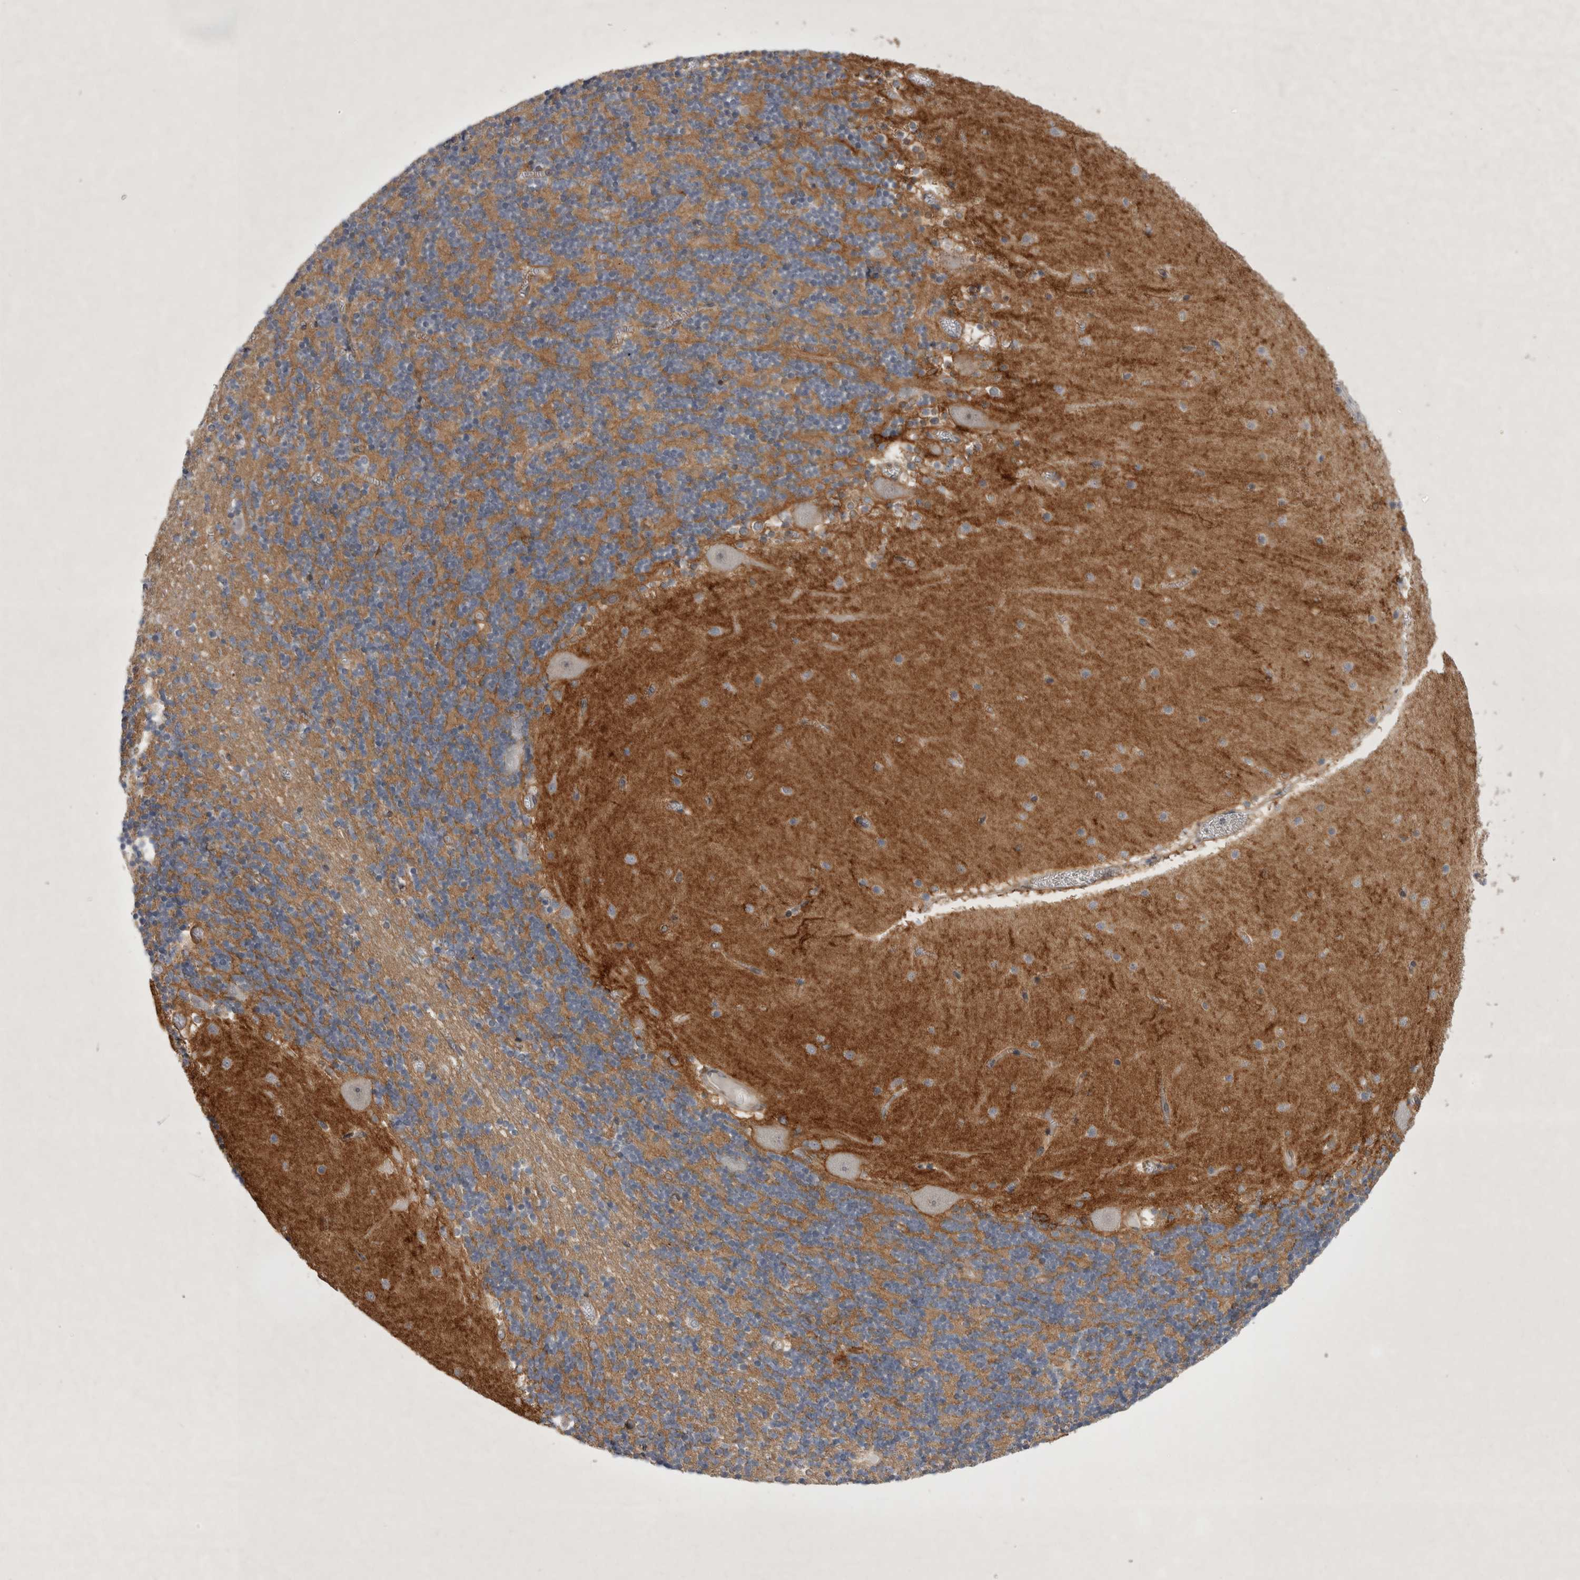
{"staining": {"intensity": "moderate", "quantity": "25%-75%", "location": "cytoplasmic/membranous"}, "tissue": "cerebellum", "cell_type": "Cells in granular layer", "image_type": "normal", "snomed": [{"axis": "morphology", "description": "Normal tissue, NOS"}, {"axis": "topography", "description": "Cerebellum"}], "caption": "Cells in granular layer reveal medium levels of moderate cytoplasmic/membranous expression in about 25%-75% of cells in benign human cerebellum.", "gene": "PARP11", "patient": {"sex": "female", "age": 28}}